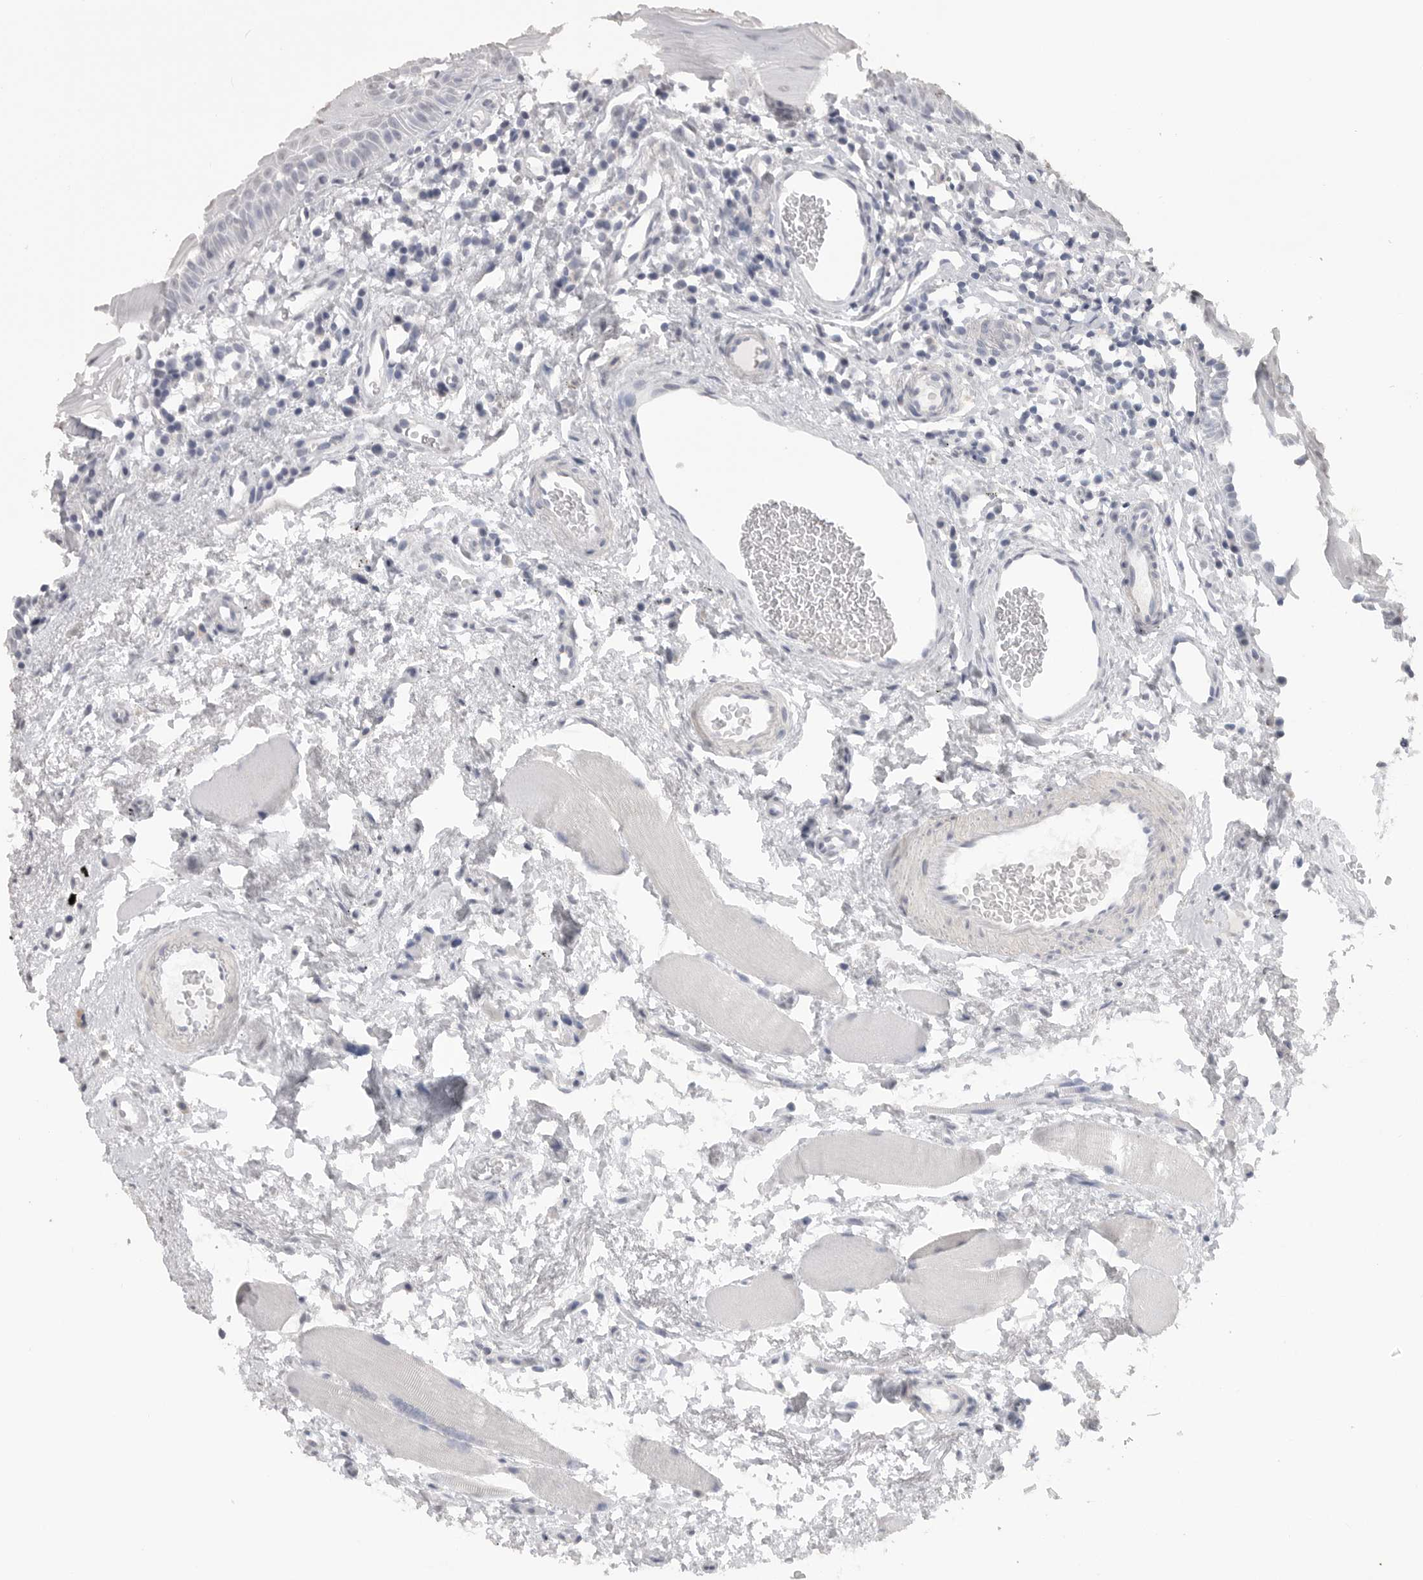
{"staining": {"intensity": "negative", "quantity": "none", "location": "none"}, "tissue": "oral mucosa", "cell_type": "Squamous epithelial cells", "image_type": "normal", "snomed": [{"axis": "morphology", "description": "Normal tissue, NOS"}, {"axis": "topography", "description": "Skeletal muscle"}, {"axis": "topography", "description": "Oral tissue"}, {"axis": "topography", "description": "Peripheral nerve tissue"}], "caption": "This is an immunohistochemistry (IHC) image of benign oral mucosa. There is no staining in squamous epithelial cells.", "gene": "ICAM5", "patient": {"sex": "female", "age": 84}}